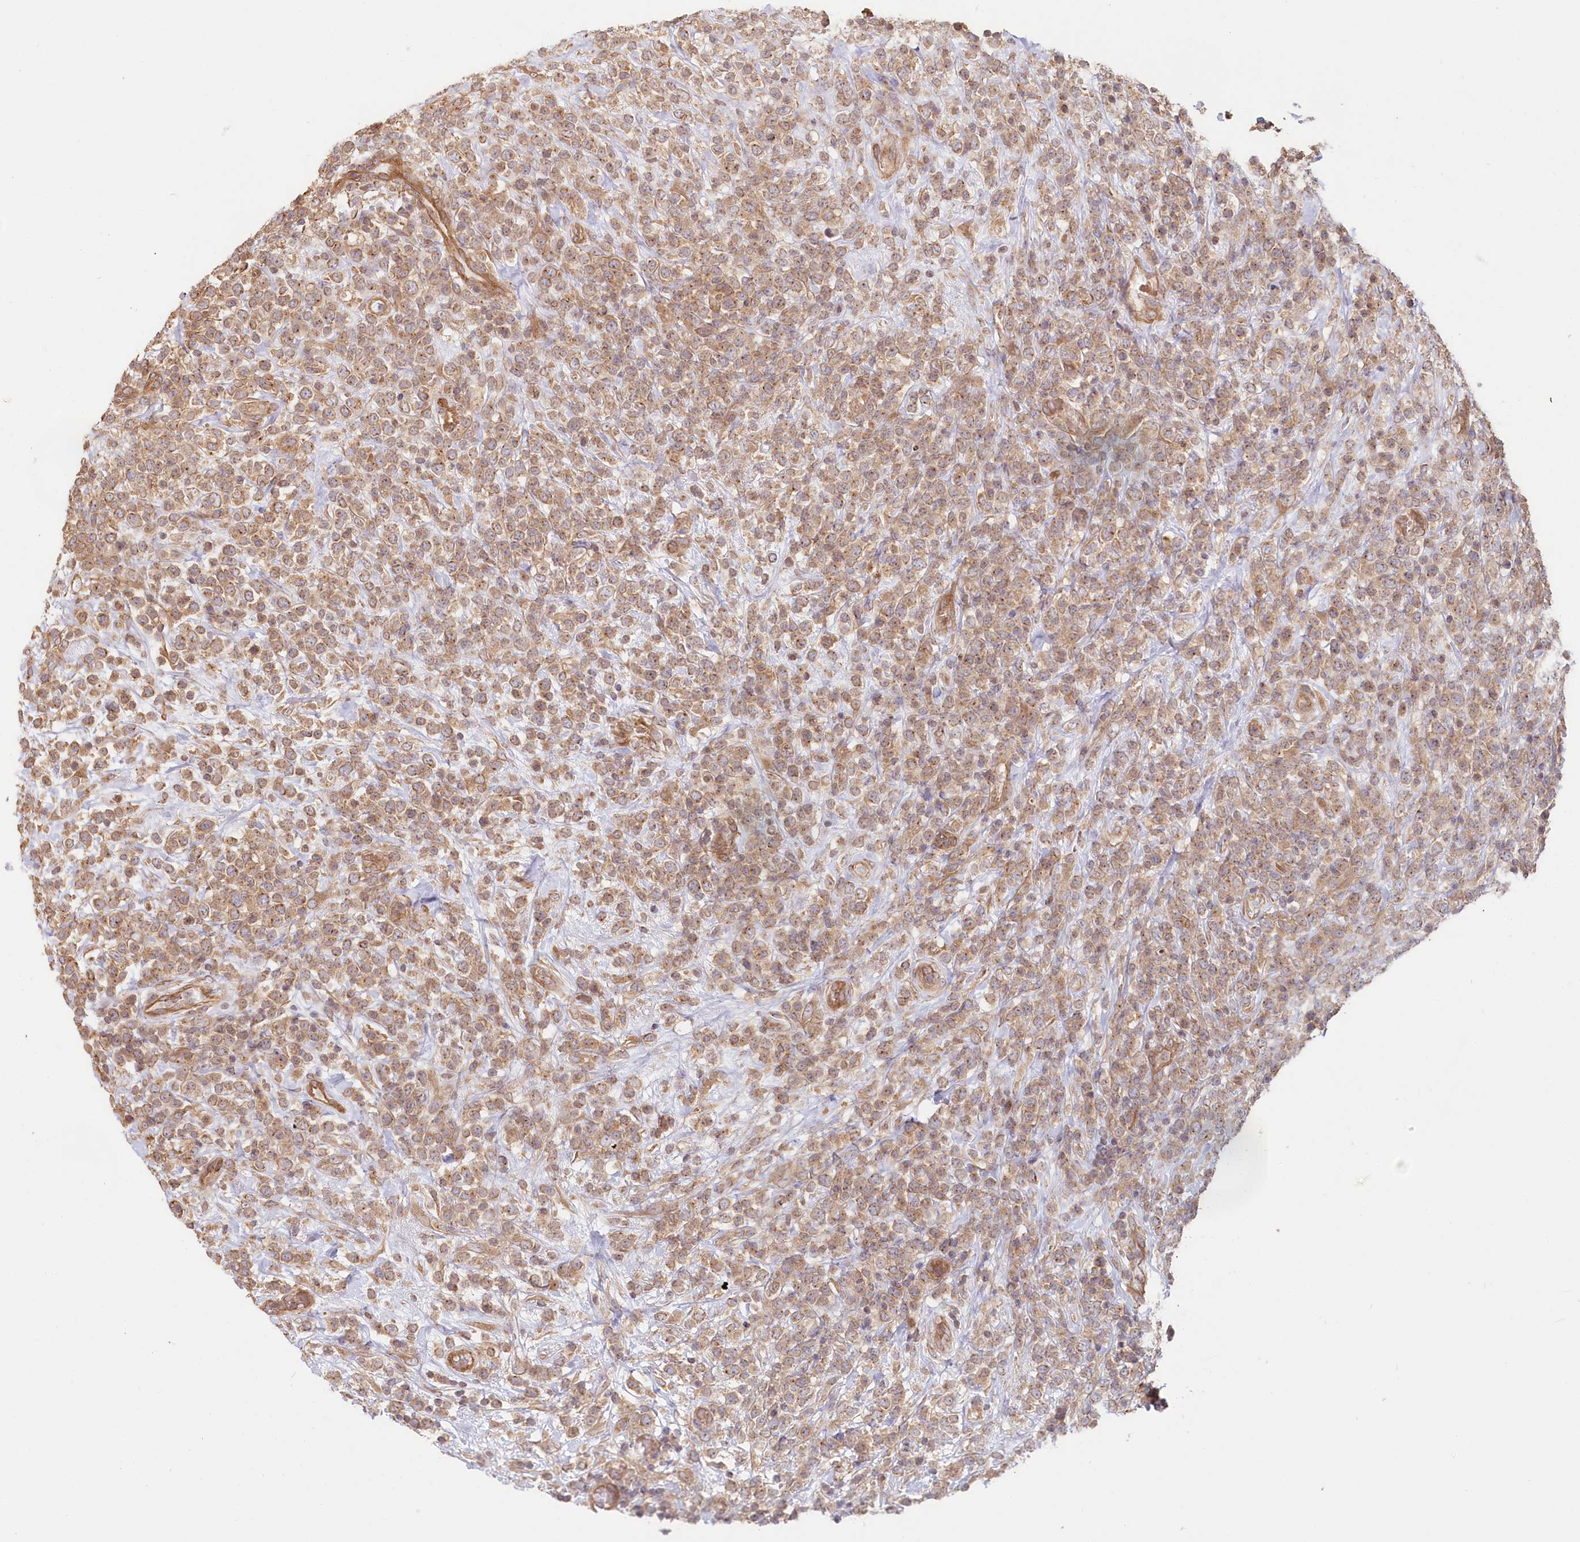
{"staining": {"intensity": "moderate", "quantity": ">75%", "location": "cytoplasmic/membranous"}, "tissue": "lymphoma", "cell_type": "Tumor cells", "image_type": "cancer", "snomed": [{"axis": "morphology", "description": "Malignant lymphoma, non-Hodgkin's type, High grade"}, {"axis": "topography", "description": "Colon"}], "caption": "A histopathology image of malignant lymphoma, non-Hodgkin's type (high-grade) stained for a protein reveals moderate cytoplasmic/membranous brown staining in tumor cells.", "gene": "TCHP", "patient": {"sex": "female", "age": 53}}